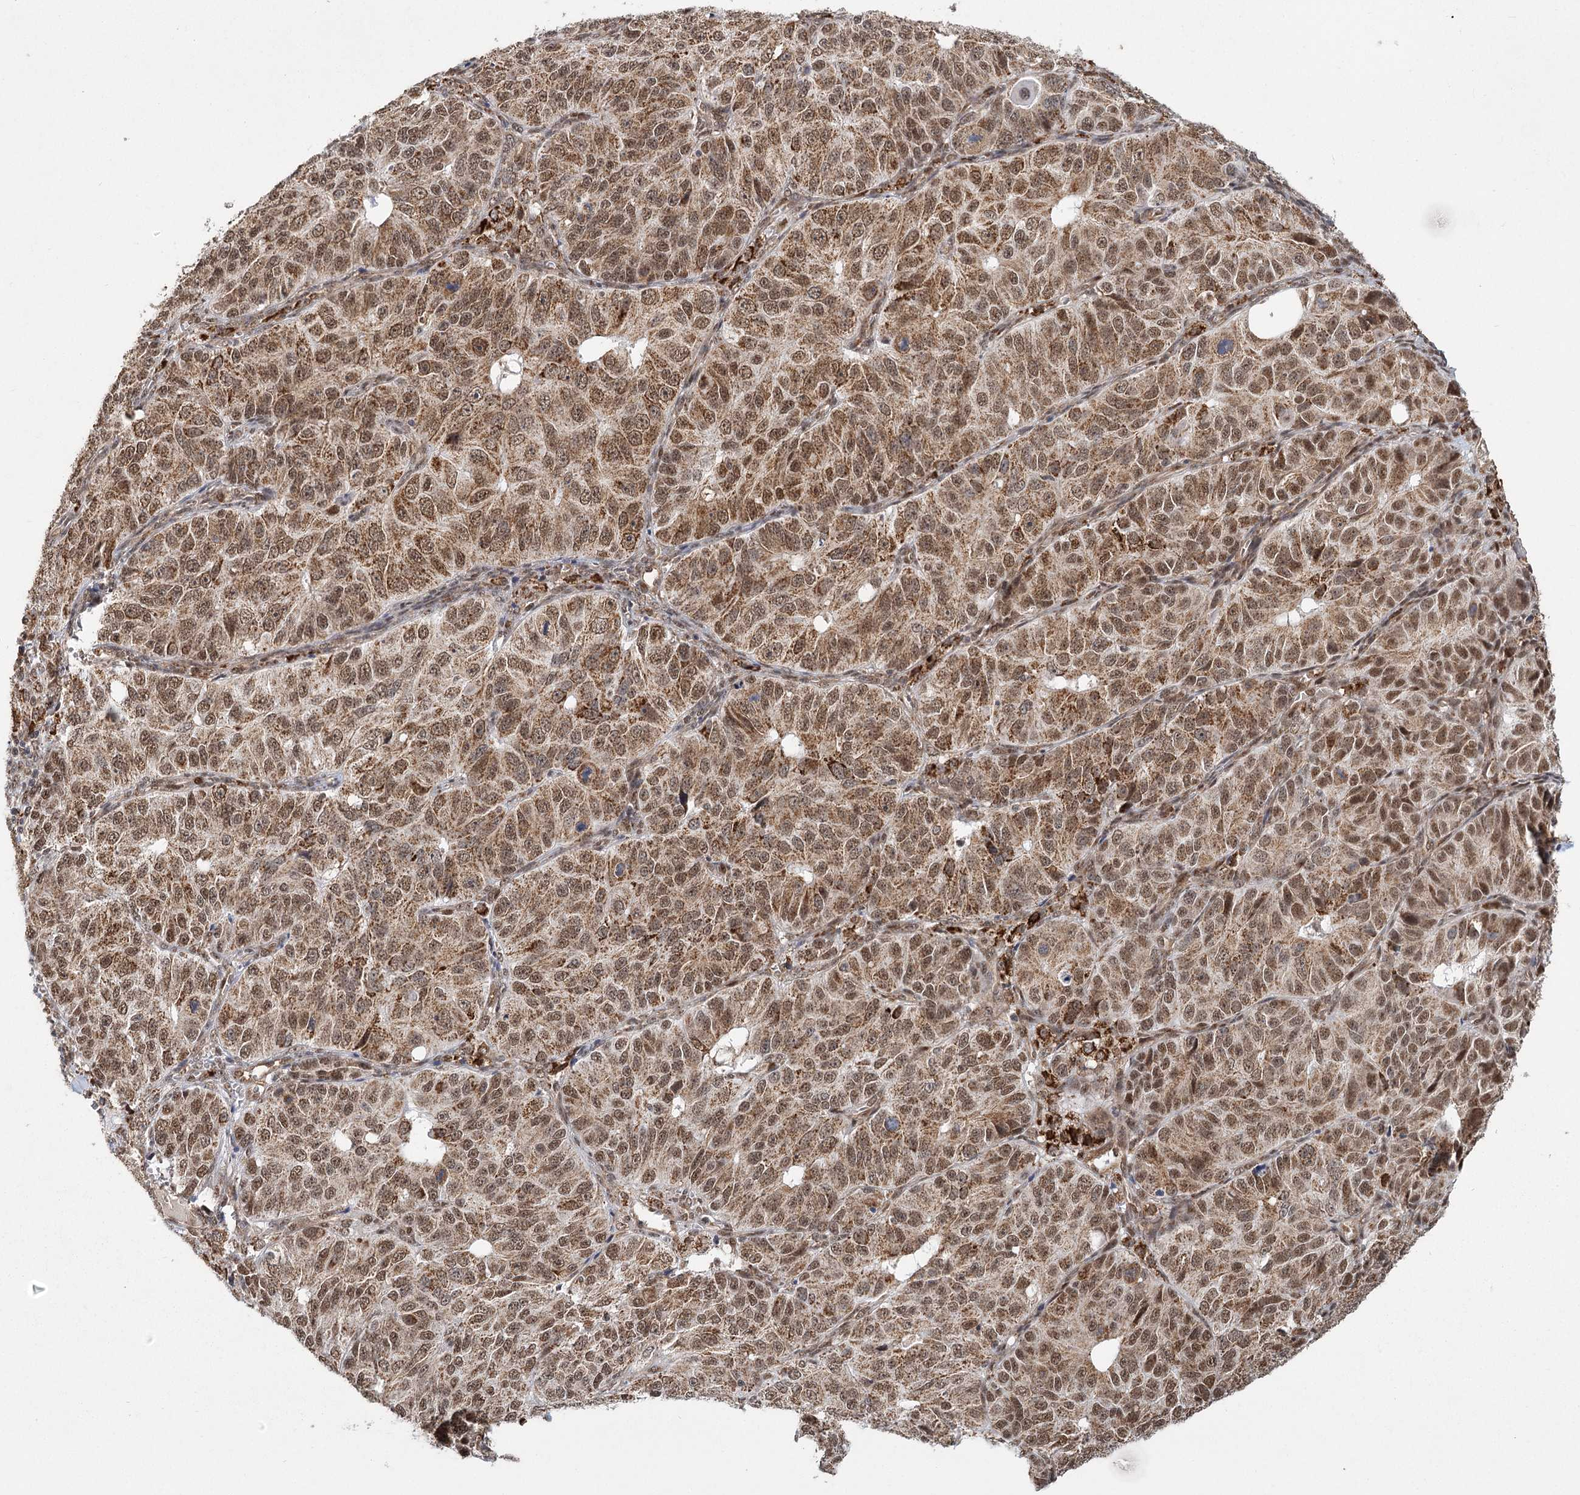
{"staining": {"intensity": "moderate", "quantity": ">75%", "location": "cytoplasmic/membranous,nuclear"}, "tissue": "ovarian cancer", "cell_type": "Tumor cells", "image_type": "cancer", "snomed": [{"axis": "morphology", "description": "Carcinoma, endometroid"}, {"axis": "topography", "description": "Ovary"}], "caption": "Brown immunohistochemical staining in human endometroid carcinoma (ovarian) reveals moderate cytoplasmic/membranous and nuclear expression in about >75% of tumor cells. The staining was performed using DAB (3,3'-diaminobenzidine) to visualize the protein expression in brown, while the nuclei were stained in blue with hematoxylin (Magnification: 20x).", "gene": "ZCCHC24", "patient": {"sex": "female", "age": 51}}